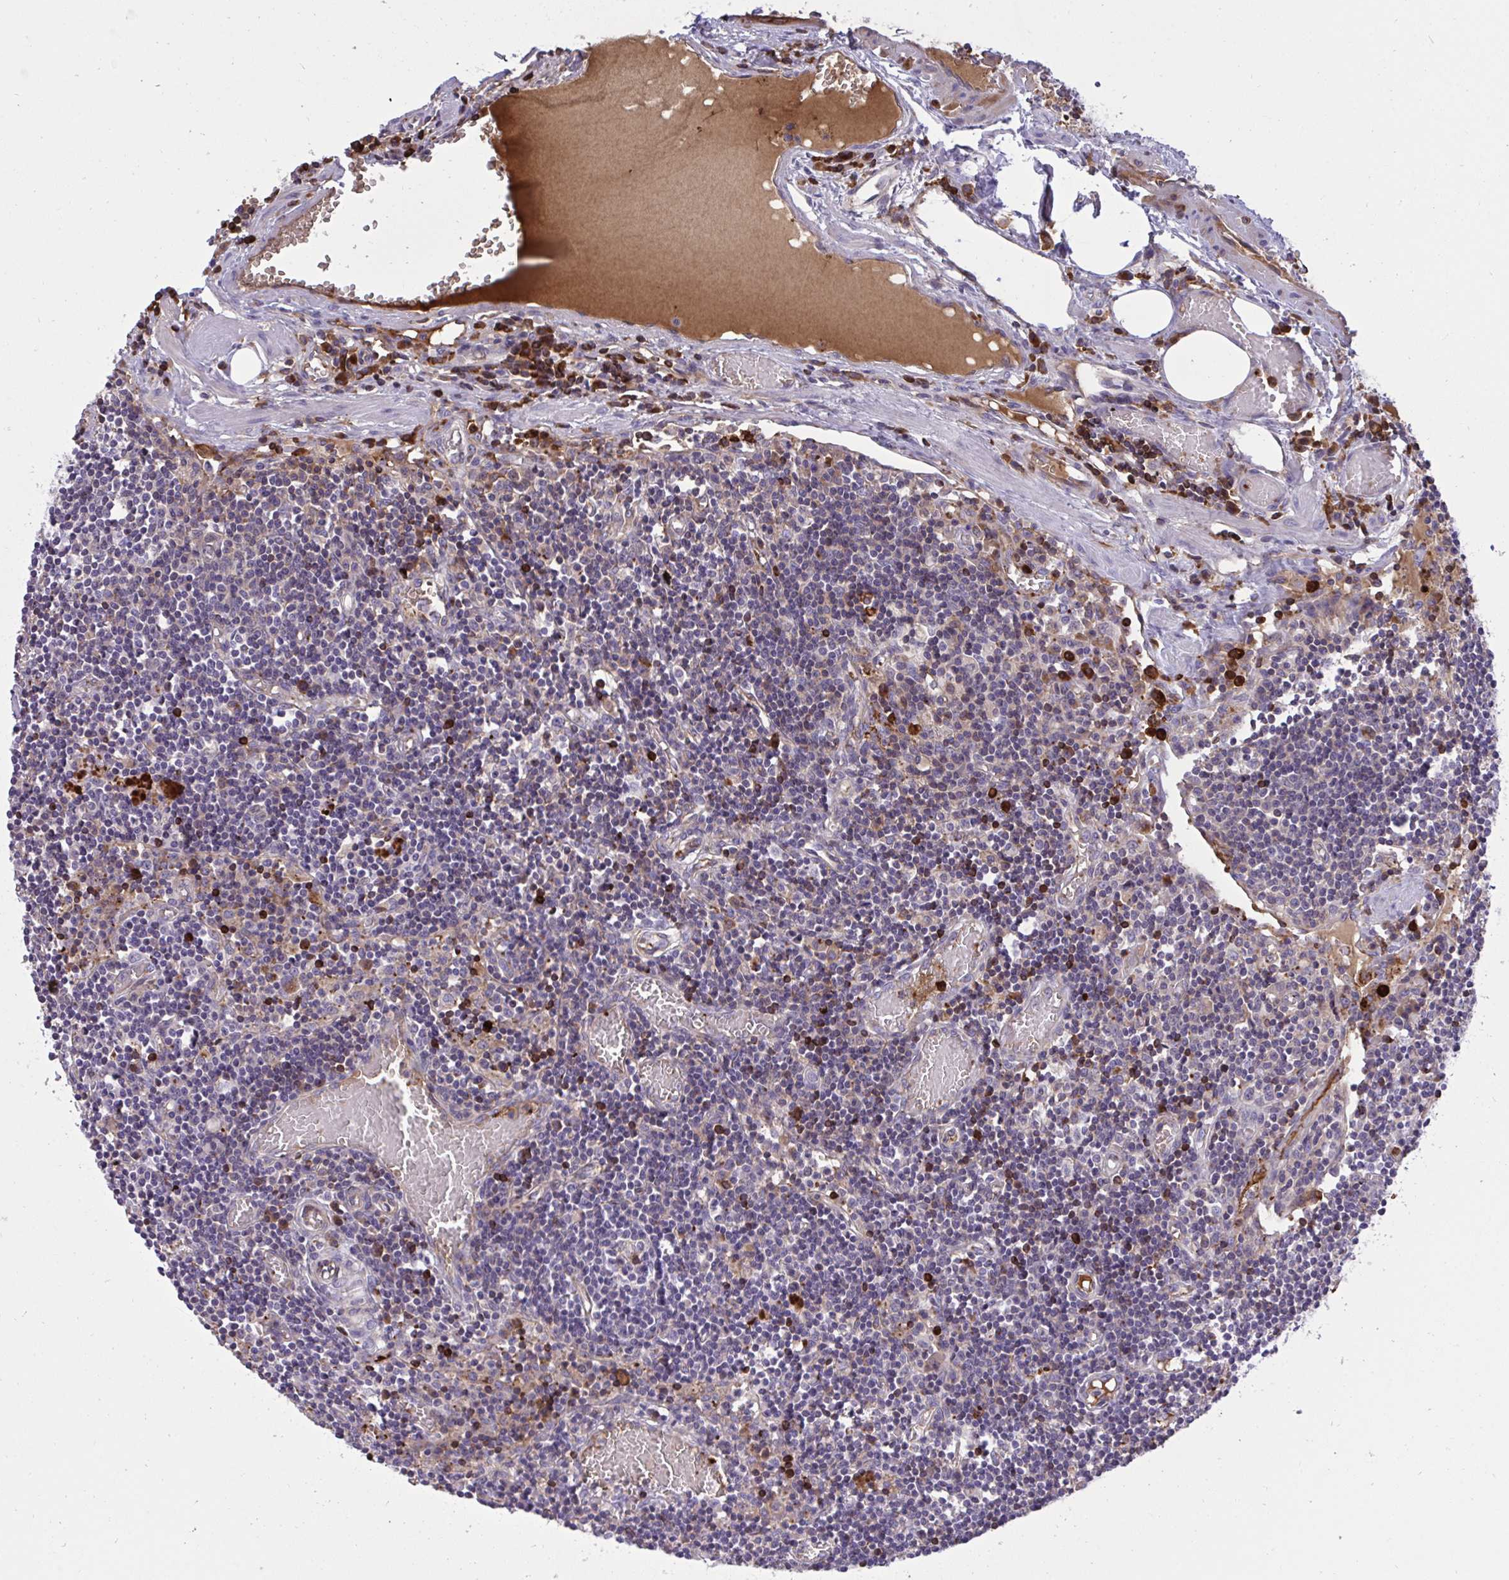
{"staining": {"intensity": "negative", "quantity": "none", "location": "none"}, "tissue": "lymph node", "cell_type": "Germinal center cells", "image_type": "normal", "snomed": [{"axis": "morphology", "description": "Normal tissue, NOS"}, {"axis": "topography", "description": "Lymph node"}], "caption": "The image displays no staining of germinal center cells in benign lymph node. (DAB (3,3'-diaminobenzidine) immunohistochemistry (IHC) visualized using brightfield microscopy, high magnification).", "gene": "F2", "patient": {"sex": "male", "age": 66}}